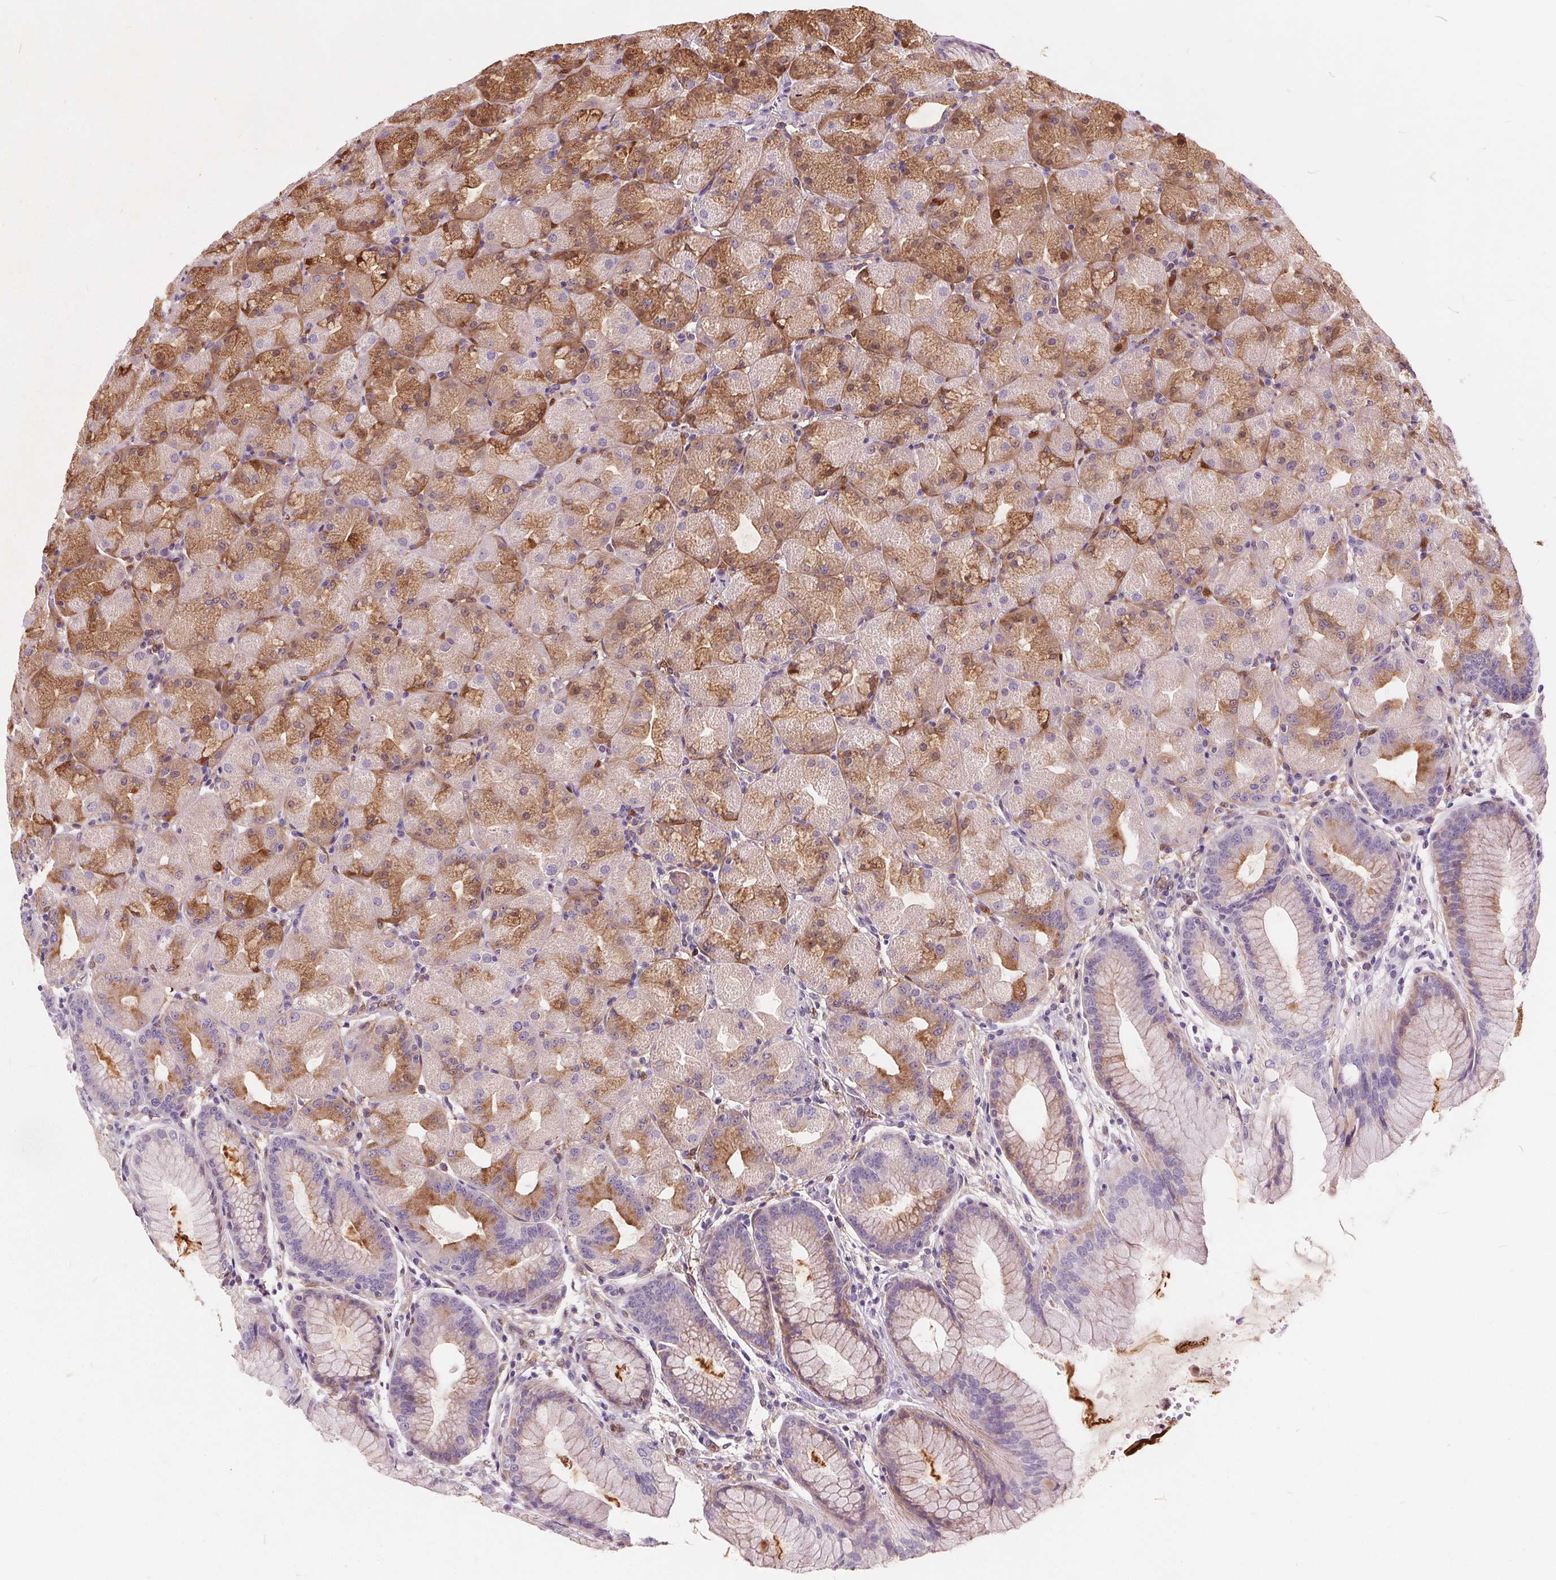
{"staining": {"intensity": "moderate", "quantity": "25%-75%", "location": "cytoplasmic/membranous"}, "tissue": "stomach", "cell_type": "Glandular cells", "image_type": "normal", "snomed": [{"axis": "morphology", "description": "Normal tissue, NOS"}, {"axis": "topography", "description": "Stomach, upper"}, {"axis": "topography", "description": "Stomach"}], "caption": "This histopathology image shows IHC staining of normal stomach, with medium moderate cytoplasmic/membranous staining in about 25%-75% of glandular cells.", "gene": "HAAO", "patient": {"sex": "male", "age": 48}}